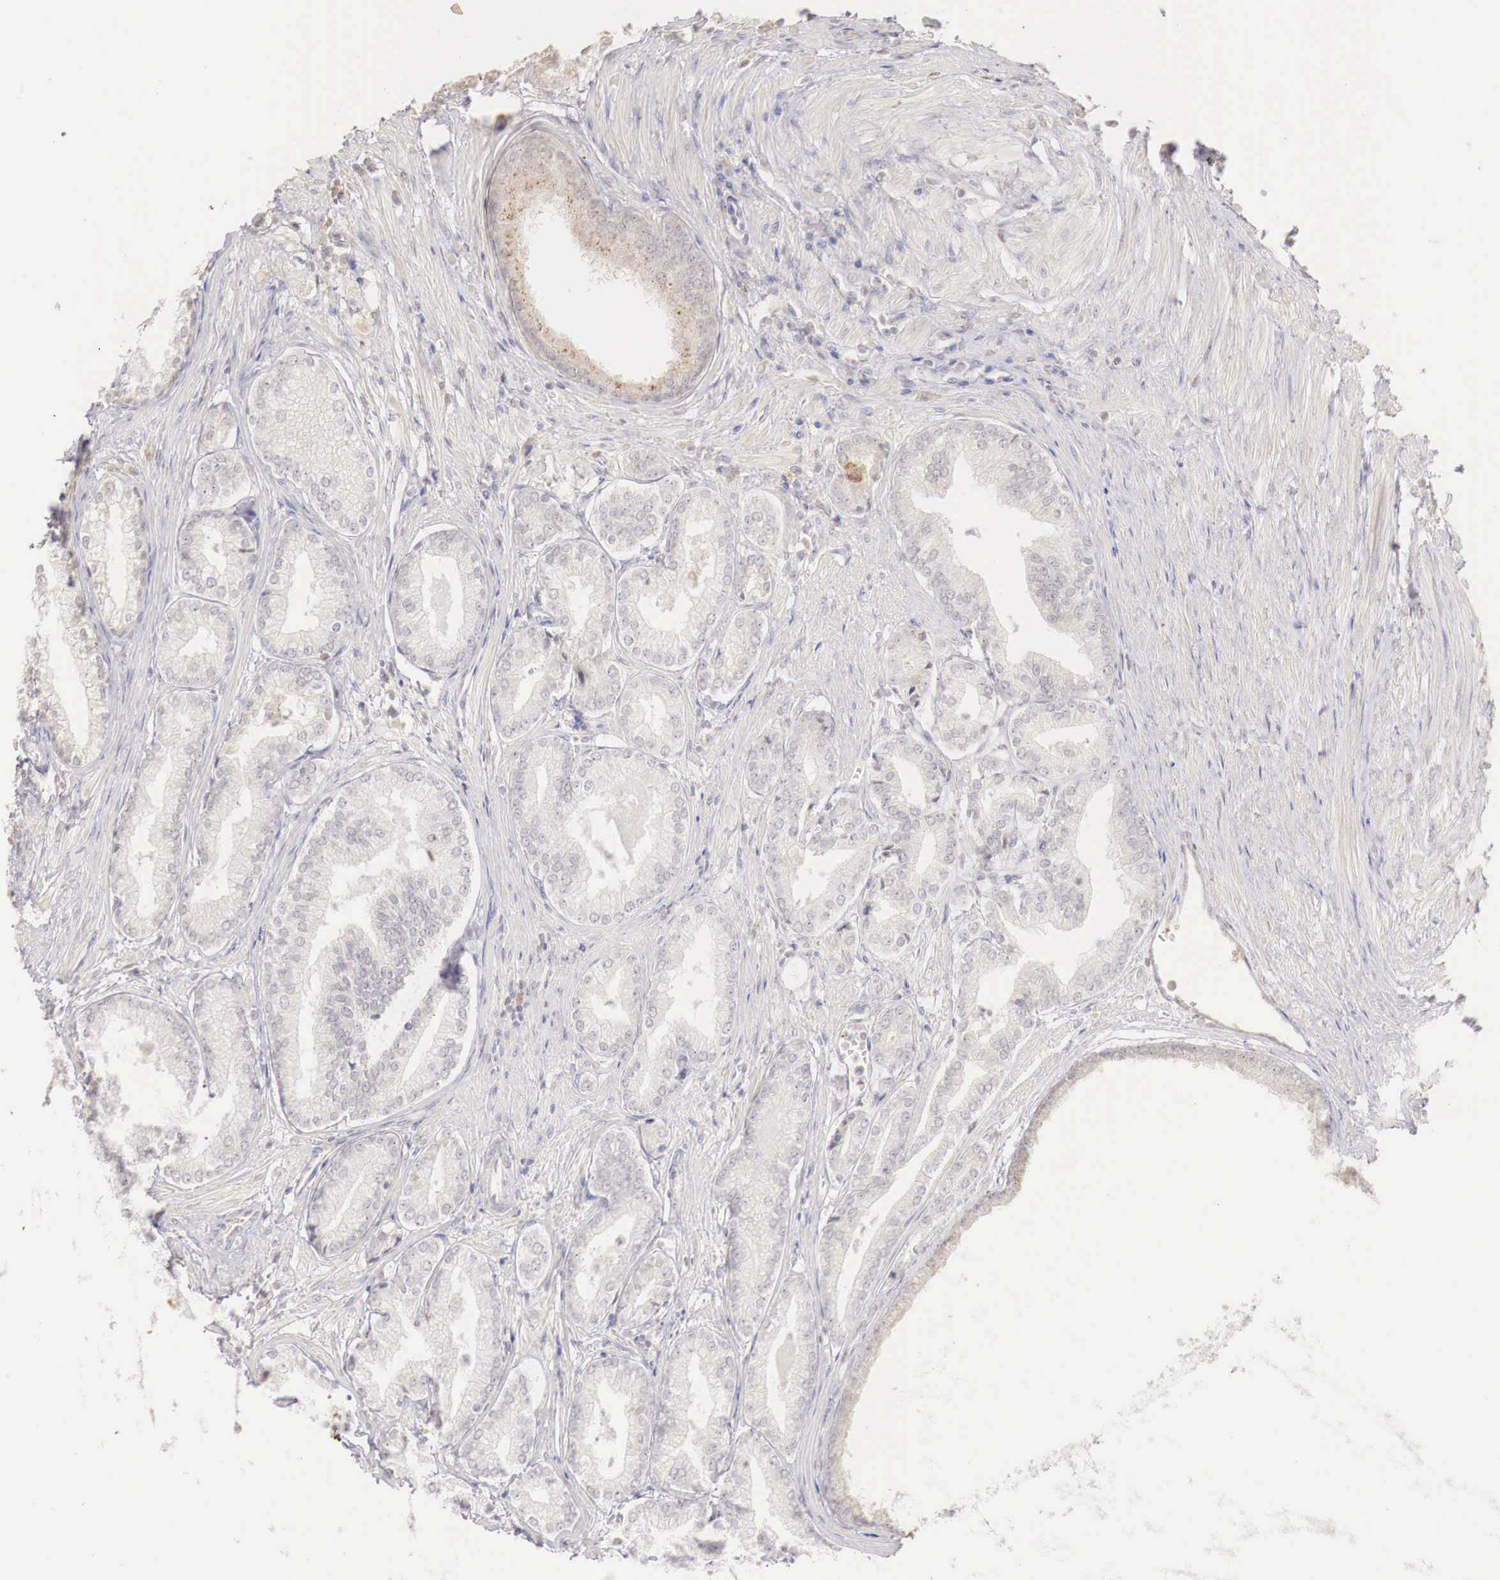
{"staining": {"intensity": "weak", "quantity": "25%-75%", "location": "cytoplasmic/membranous"}, "tissue": "prostate cancer", "cell_type": "Tumor cells", "image_type": "cancer", "snomed": [{"axis": "morphology", "description": "Adenocarcinoma, Medium grade"}, {"axis": "topography", "description": "Prostate"}], "caption": "IHC photomicrograph of neoplastic tissue: human adenocarcinoma (medium-grade) (prostate) stained using immunohistochemistry exhibits low levels of weak protein expression localized specifically in the cytoplasmic/membranous of tumor cells, appearing as a cytoplasmic/membranous brown color.", "gene": "GATA1", "patient": {"sex": "male", "age": 72}}